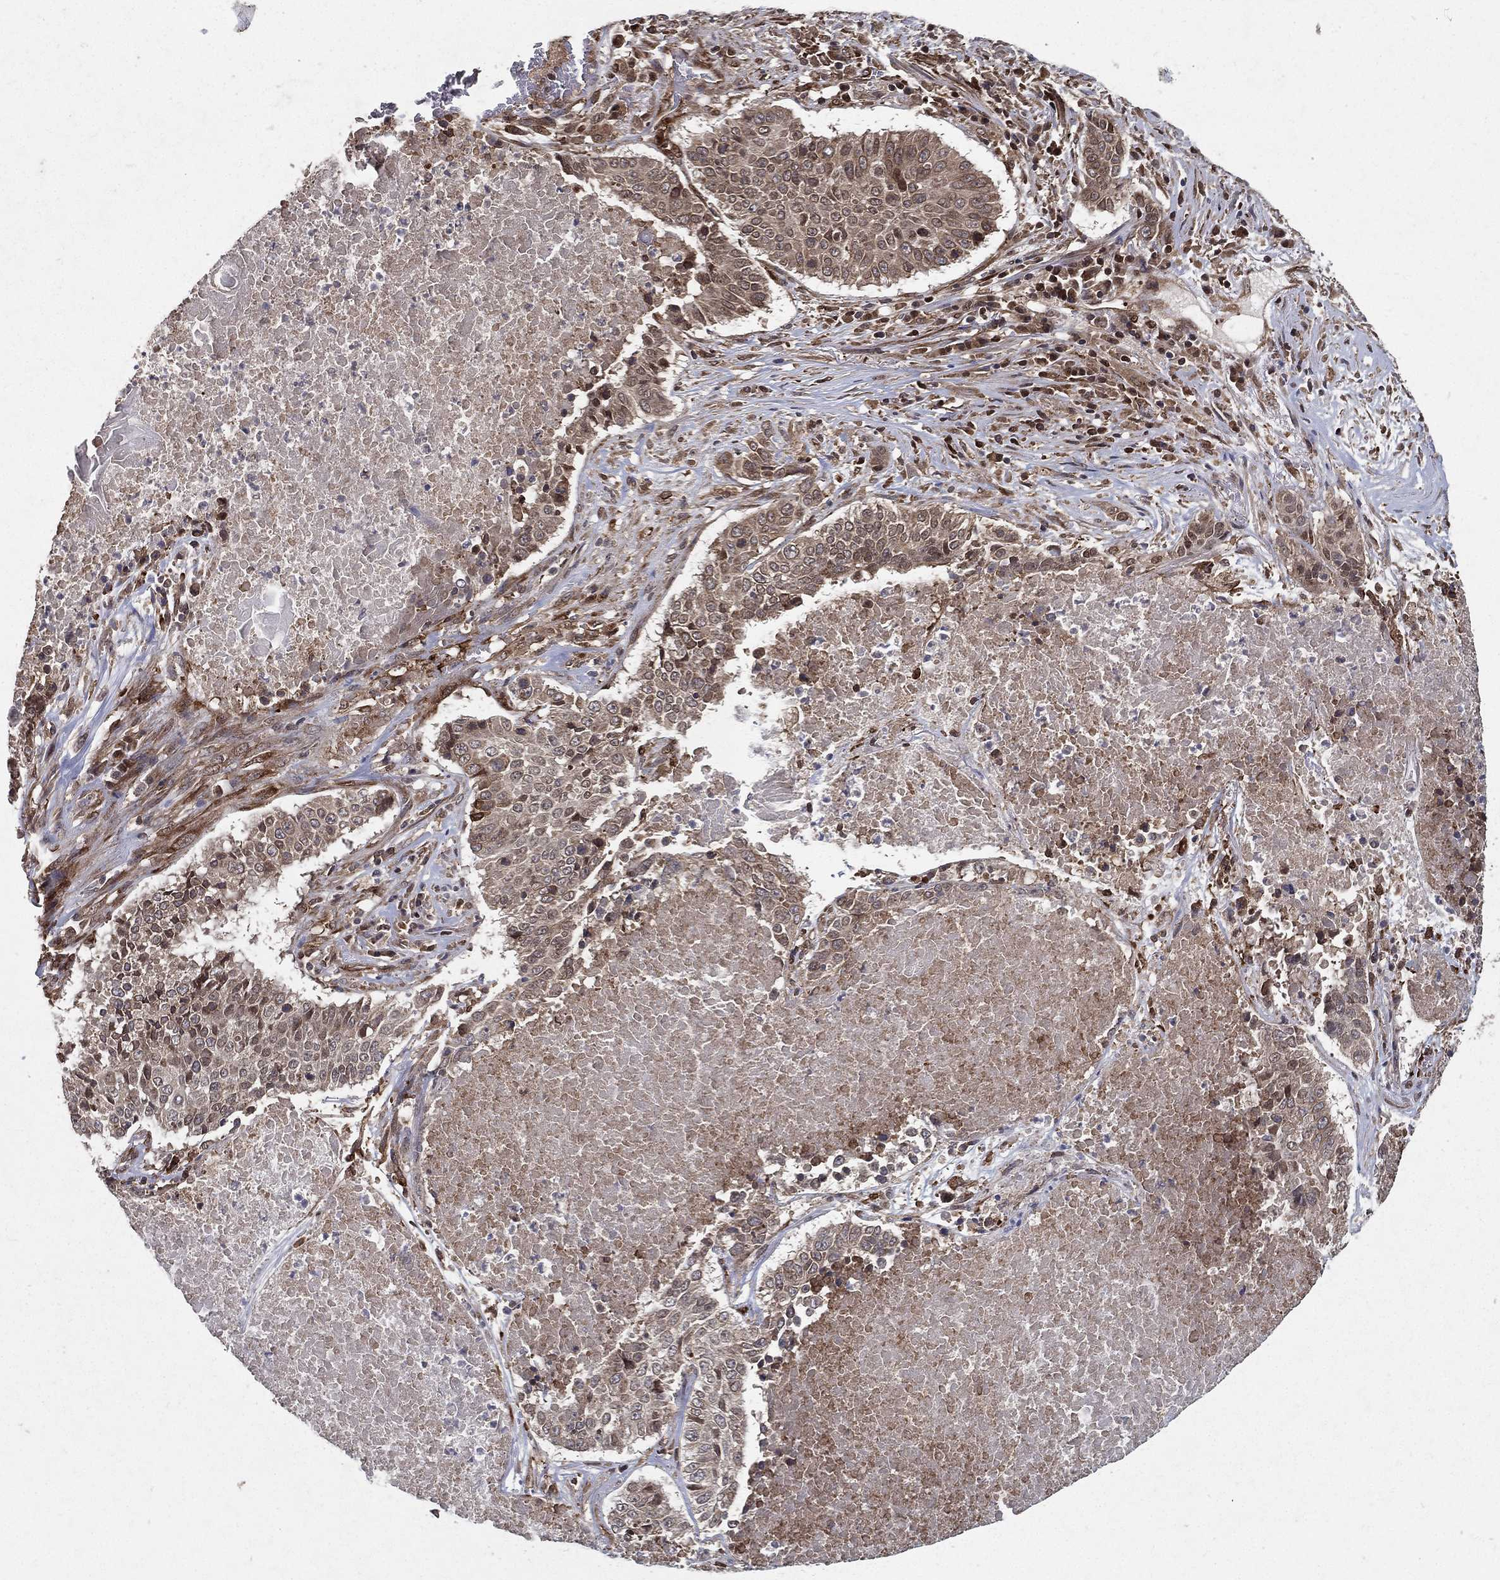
{"staining": {"intensity": "weak", "quantity": "<25%", "location": "cytoplasmic/membranous"}, "tissue": "lung cancer", "cell_type": "Tumor cells", "image_type": "cancer", "snomed": [{"axis": "morphology", "description": "Squamous cell carcinoma, NOS"}, {"axis": "topography", "description": "Lung"}], "caption": "Lung squamous cell carcinoma was stained to show a protein in brown. There is no significant positivity in tumor cells.", "gene": "CERS2", "patient": {"sex": "male", "age": 64}}